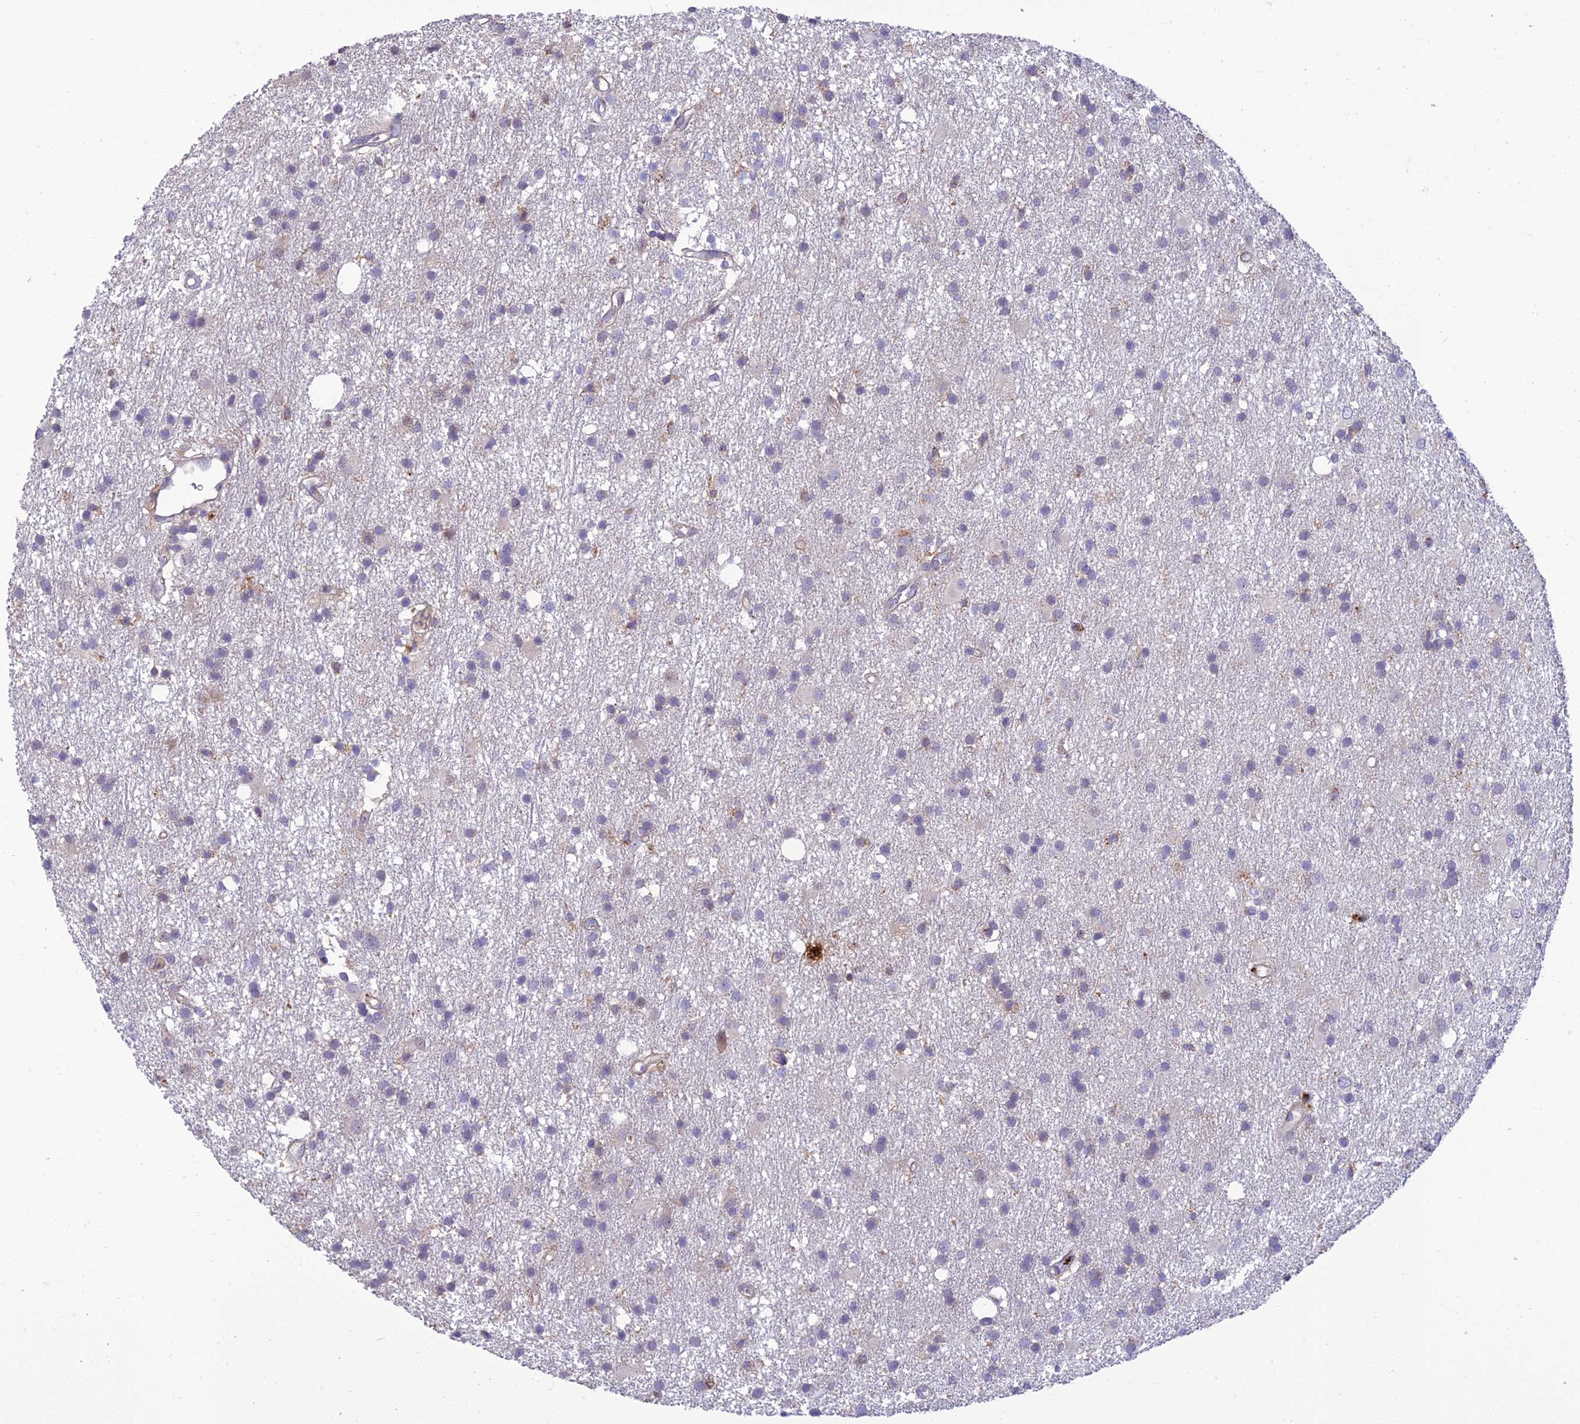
{"staining": {"intensity": "negative", "quantity": "none", "location": "none"}, "tissue": "glioma", "cell_type": "Tumor cells", "image_type": "cancer", "snomed": [{"axis": "morphology", "description": "Glioma, malignant, High grade"}, {"axis": "topography", "description": "Brain"}], "caption": "Tumor cells show no significant expression in glioma.", "gene": "IRAK3", "patient": {"sex": "male", "age": 77}}